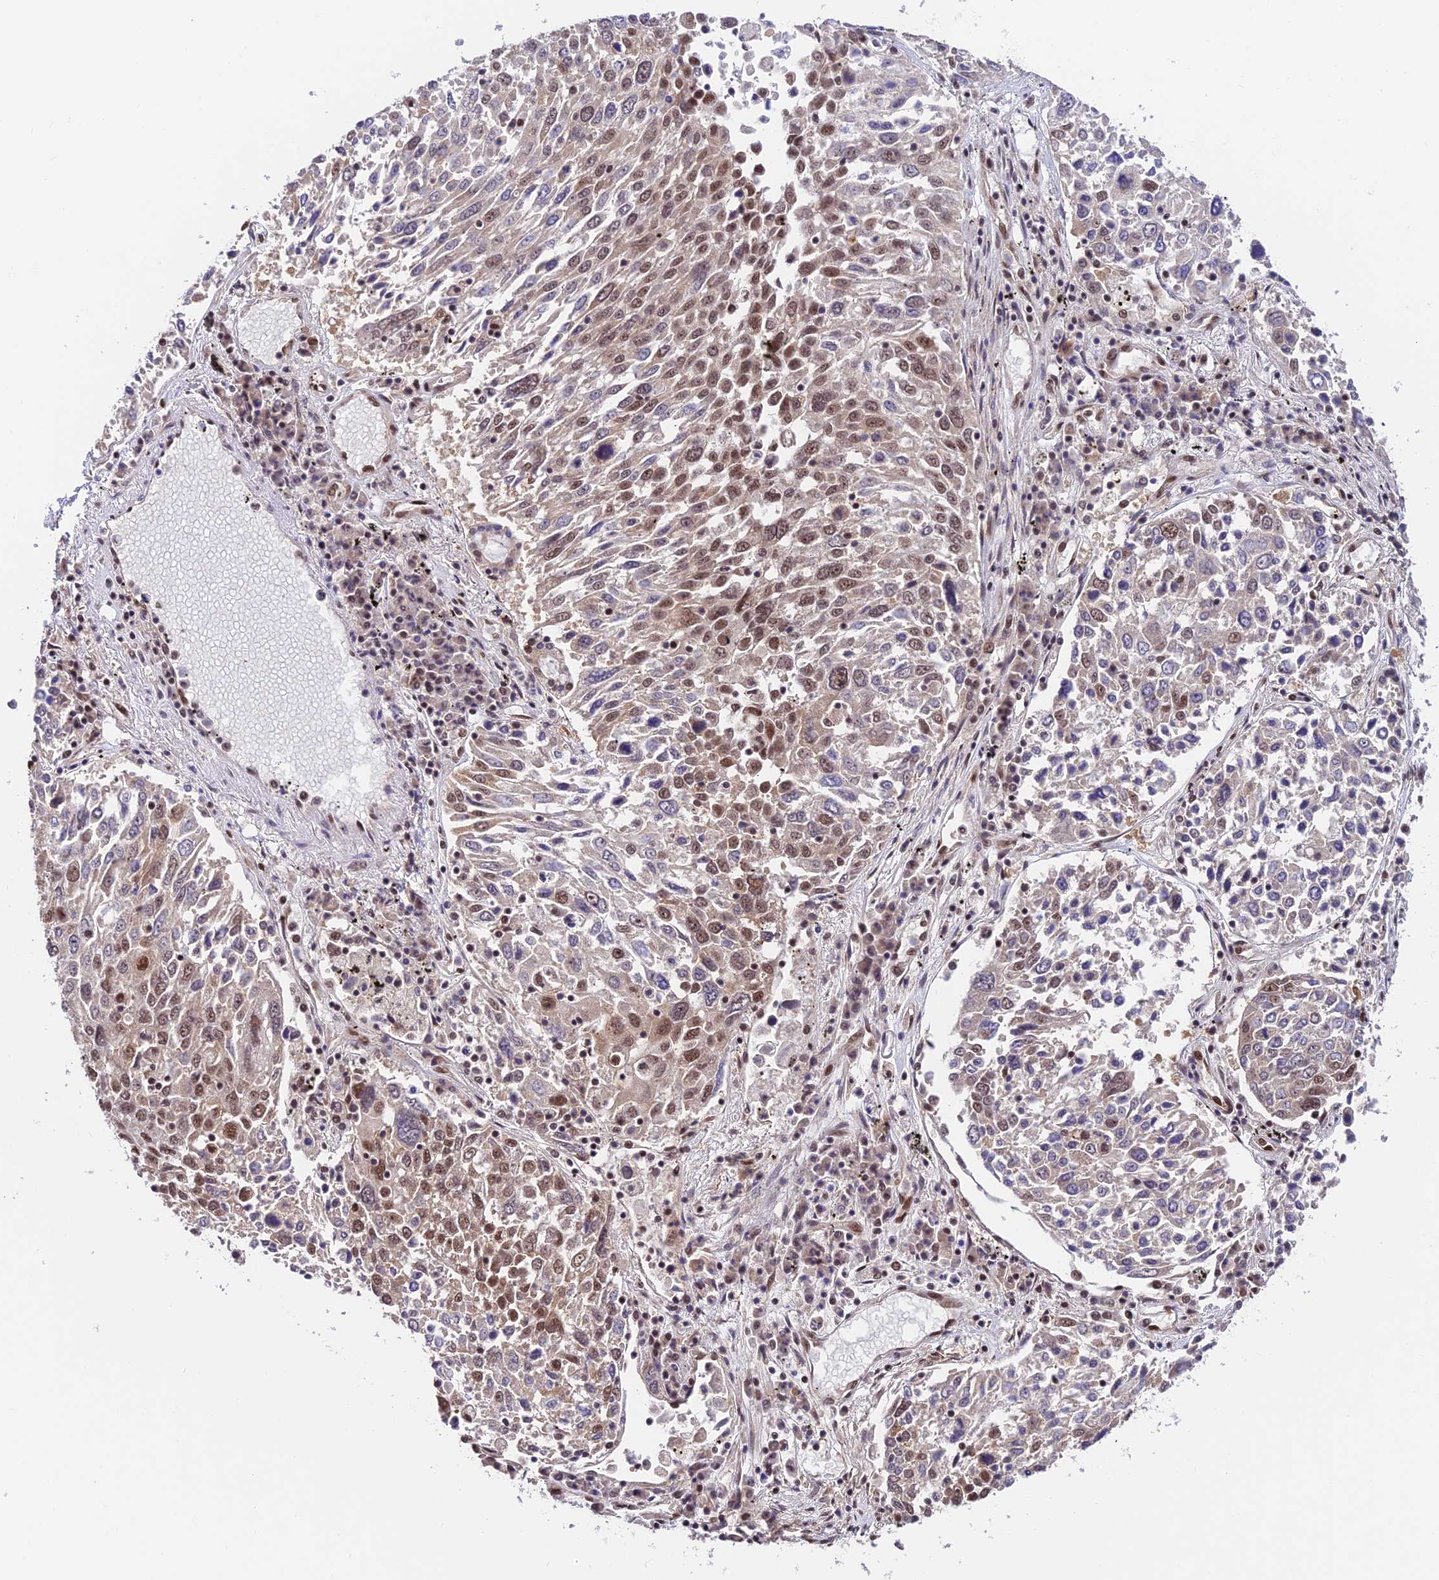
{"staining": {"intensity": "moderate", "quantity": "25%-75%", "location": "nuclear"}, "tissue": "lung cancer", "cell_type": "Tumor cells", "image_type": "cancer", "snomed": [{"axis": "morphology", "description": "Squamous cell carcinoma, NOS"}, {"axis": "topography", "description": "Lung"}], "caption": "Approximately 25%-75% of tumor cells in human lung cancer (squamous cell carcinoma) demonstrate moderate nuclear protein expression as visualized by brown immunohistochemical staining.", "gene": "RBM42", "patient": {"sex": "male", "age": 65}}